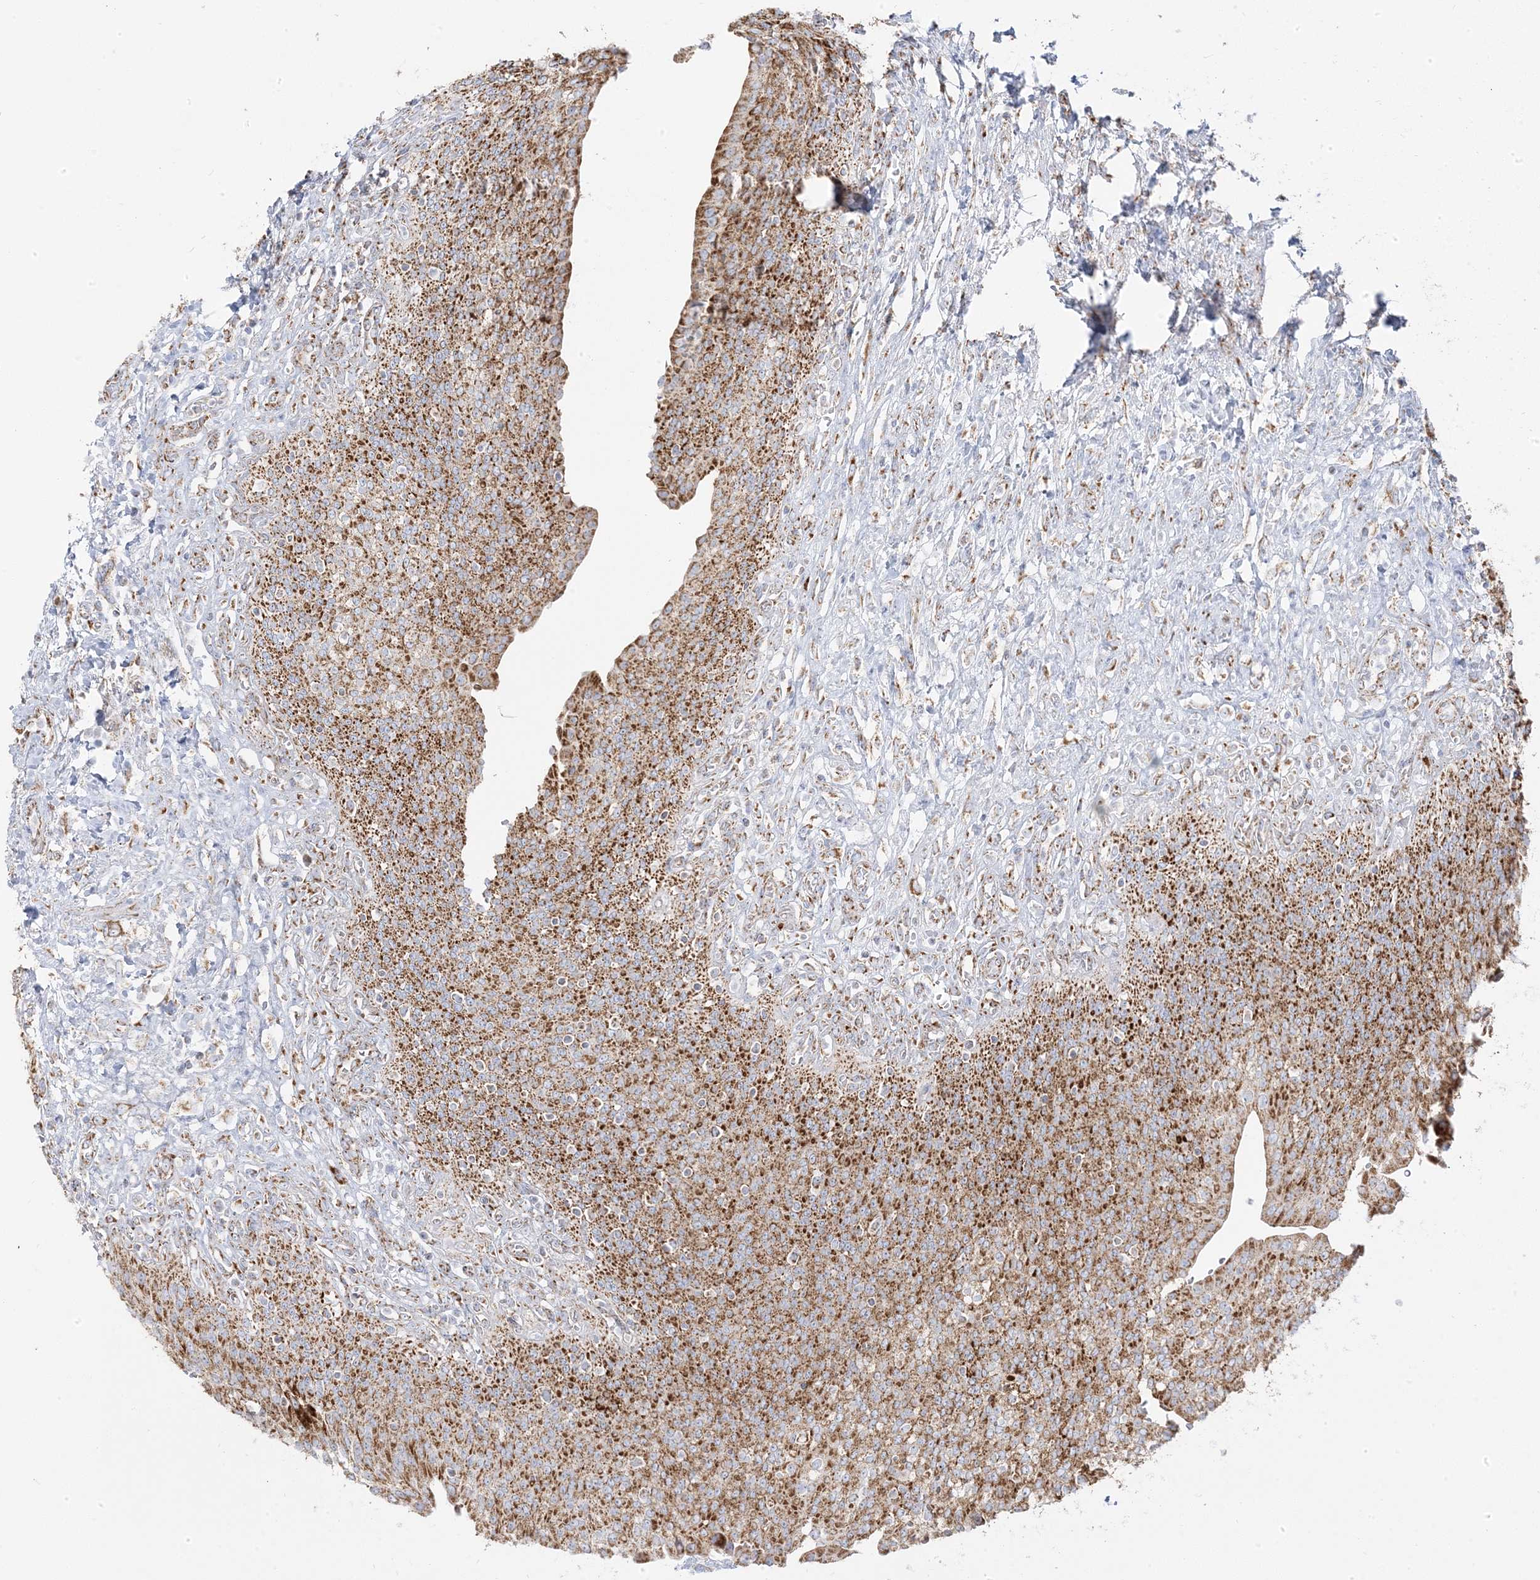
{"staining": {"intensity": "moderate", "quantity": "25%-75%", "location": "cytoplasmic/membranous"}, "tissue": "urothelial cancer", "cell_type": "Tumor cells", "image_type": "cancer", "snomed": [{"axis": "morphology", "description": "Urothelial carcinoma, High grade"}, {"axis": "topography", "description": "Urinary bladder"}], "caption": "A medium amount of moderate cytoplasmic/membranous expression is appreciated in approximately 25%-75% of tumor cells in high-grade urothelial carcinoma tissue.", "gene": "PCCB", "patient": {"sex": "female", "age": 79}}